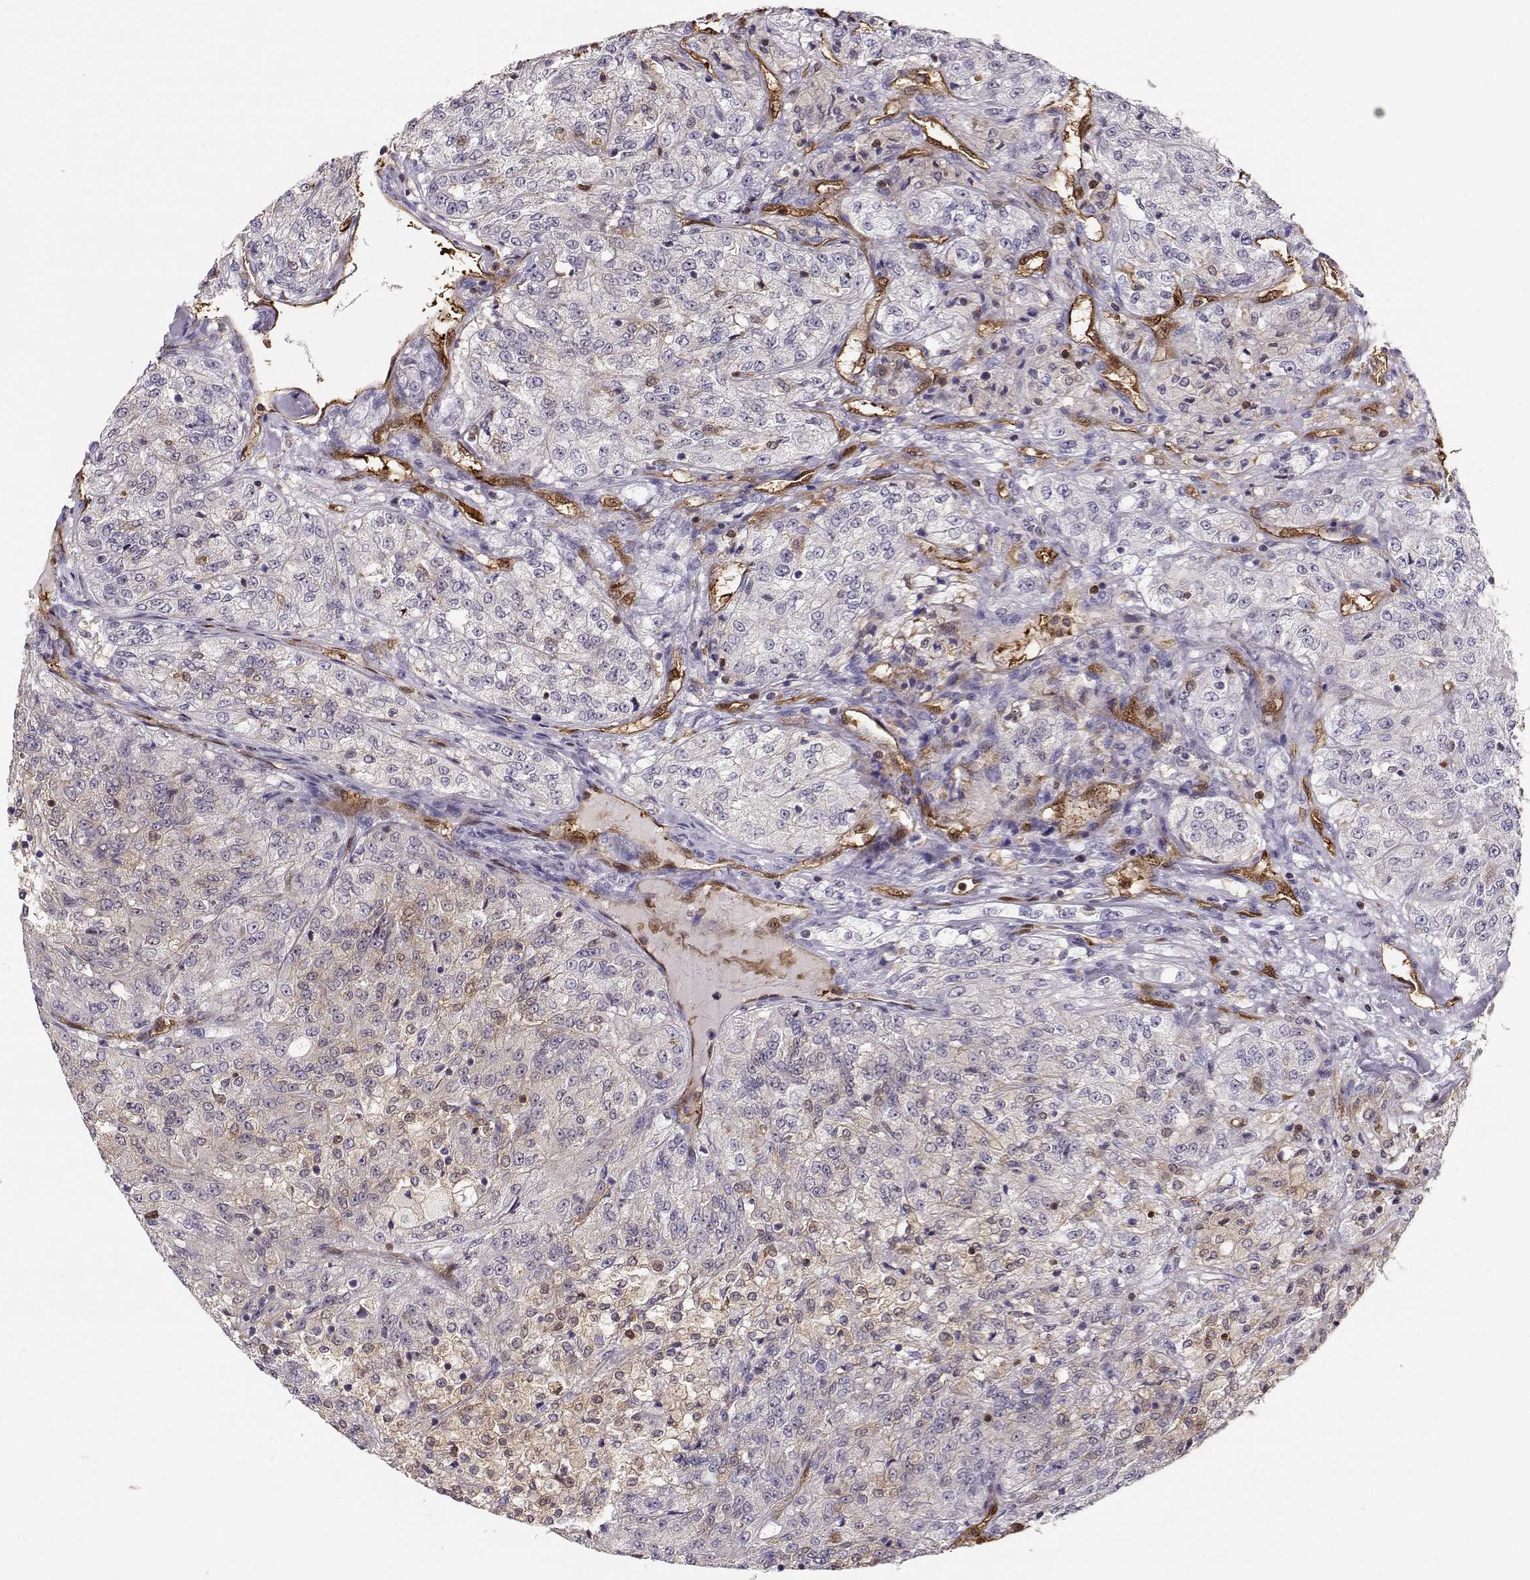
{"staining": {"intensity": "negative", "quantity": "none", "location": "none"}, "tissue": "renal cancer", "cell_type": "Tumor cells", "image_type": "cancer", "snomed": [{"axis": "morphology", "description": "Adenocarcinoma, NOS"}, {"axis": "topography", "description": "Kidney"}], "caption": "Protein analysis of renal cancer (adenocarcinoma) displays no significant positivity in tumor cells. (DAB immunohistochemistry with hematoxylin counter stain).", "gene": "PNP", "patient": {"sex": "female", "age": 63}}